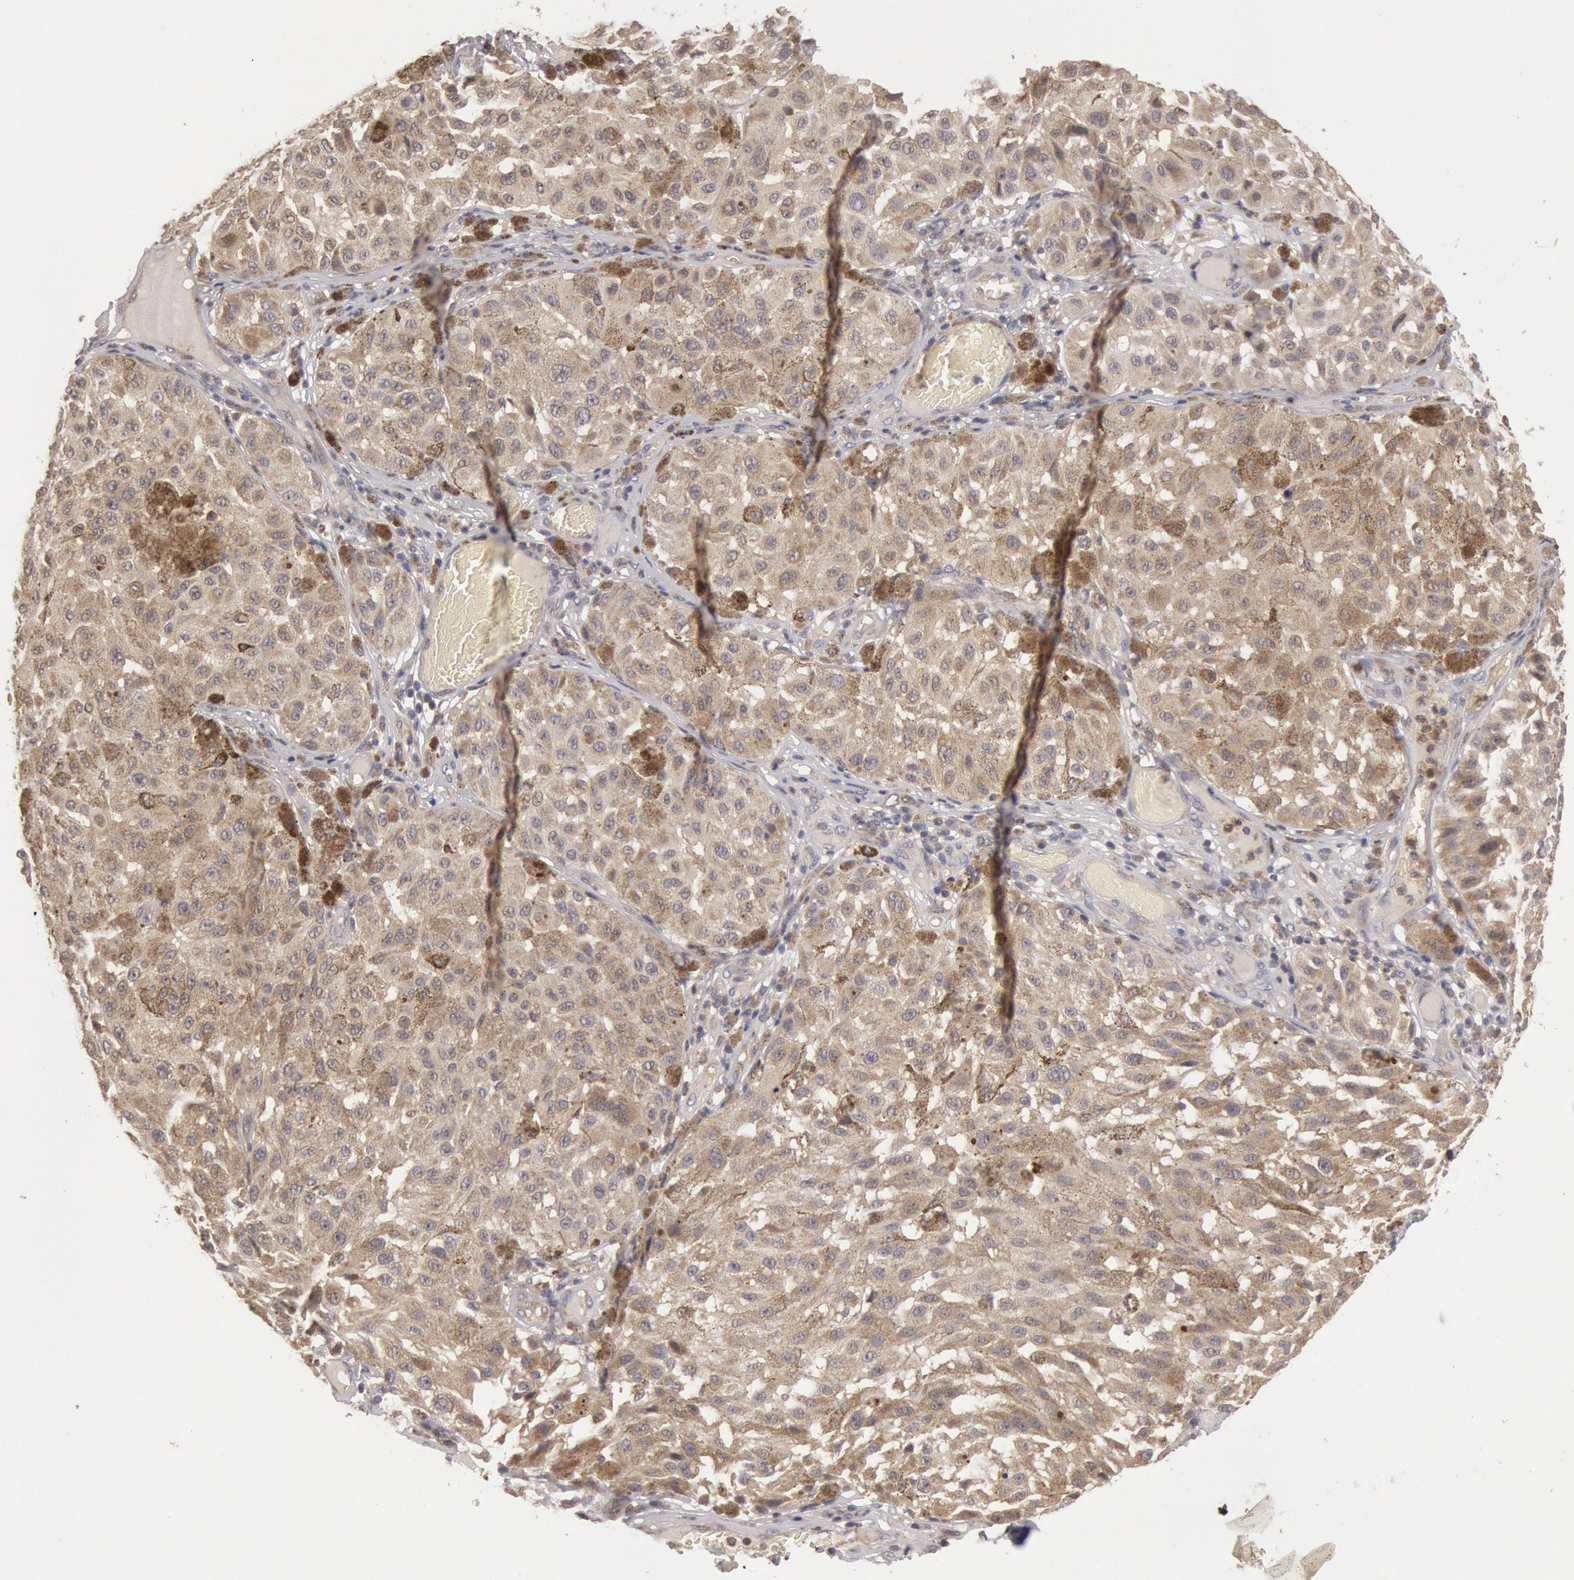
{"staining": {"intensity": "moderate", "quantity": ">75%", "location": "cytoplasmic/membranous"}, "tissue": "melanoma", "cell_type": "Tumor cells", "image_type": "cancer", "snomed": [{"axis": "morphology", "description": "Malignant melanoma, NOS"}, {"axis": "topography", "description": "Skin"}], "caption": "About >75% of tumor cells in melanoma show moderate cytoplasmic/membranous protein staining as visualized by brown immunohistochemical staining.", "gene": "PLA2G6", "patient": {"sex": "female", "age": 64}}